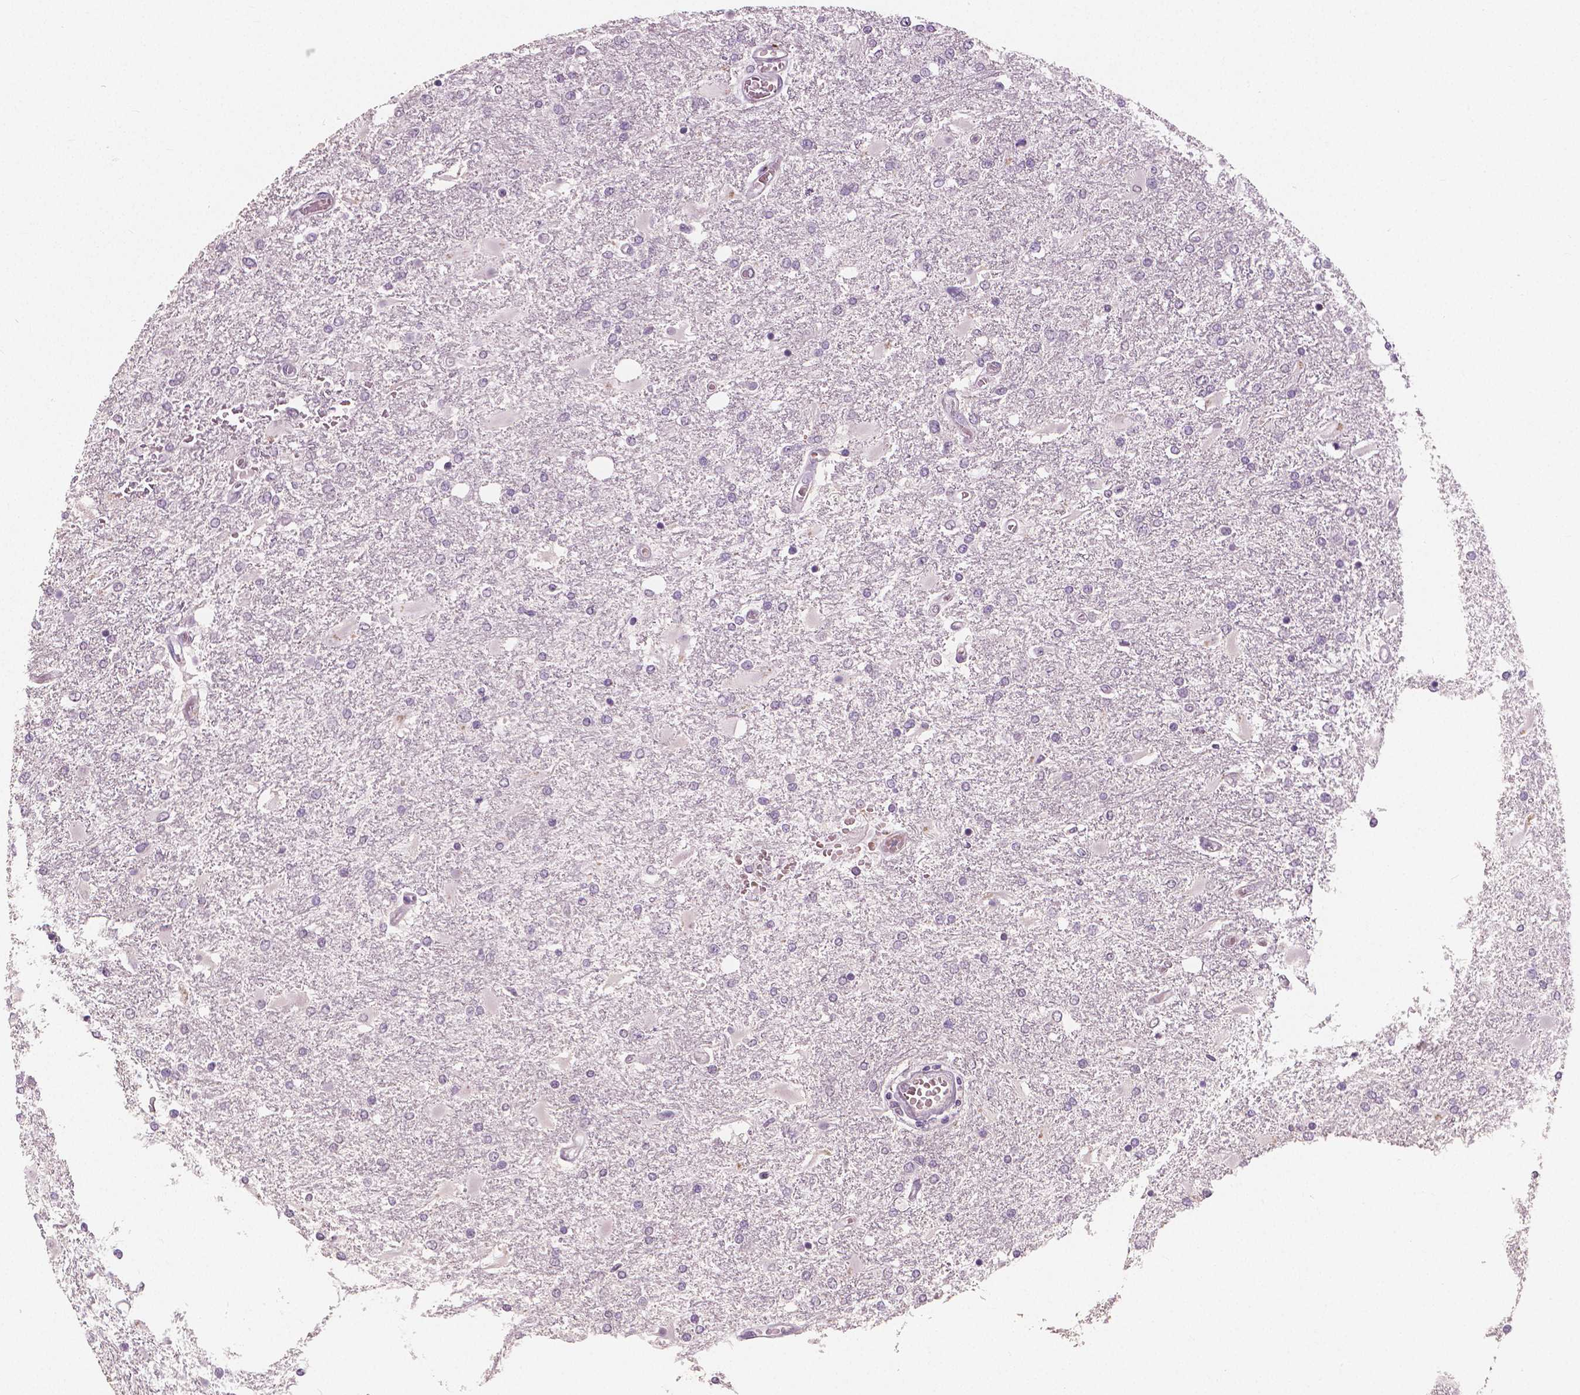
{"staining": {"intensity": "negative", "quantity": "none", "location": "none"}, "tissue": "glioma", "cell_type": "Tumor cells", "image_type": "cancer", "snomed": [{"axis": "morphology", "description": "Glioma, malignant, High grade"}, {"axis": "topography", "description": "Cerebral cortex"}], "caption": "Tumor cells are negative for brown protein staining in glioma.", "gene": "RNASE7", "patient": {"sex": "male", "age": 79}}